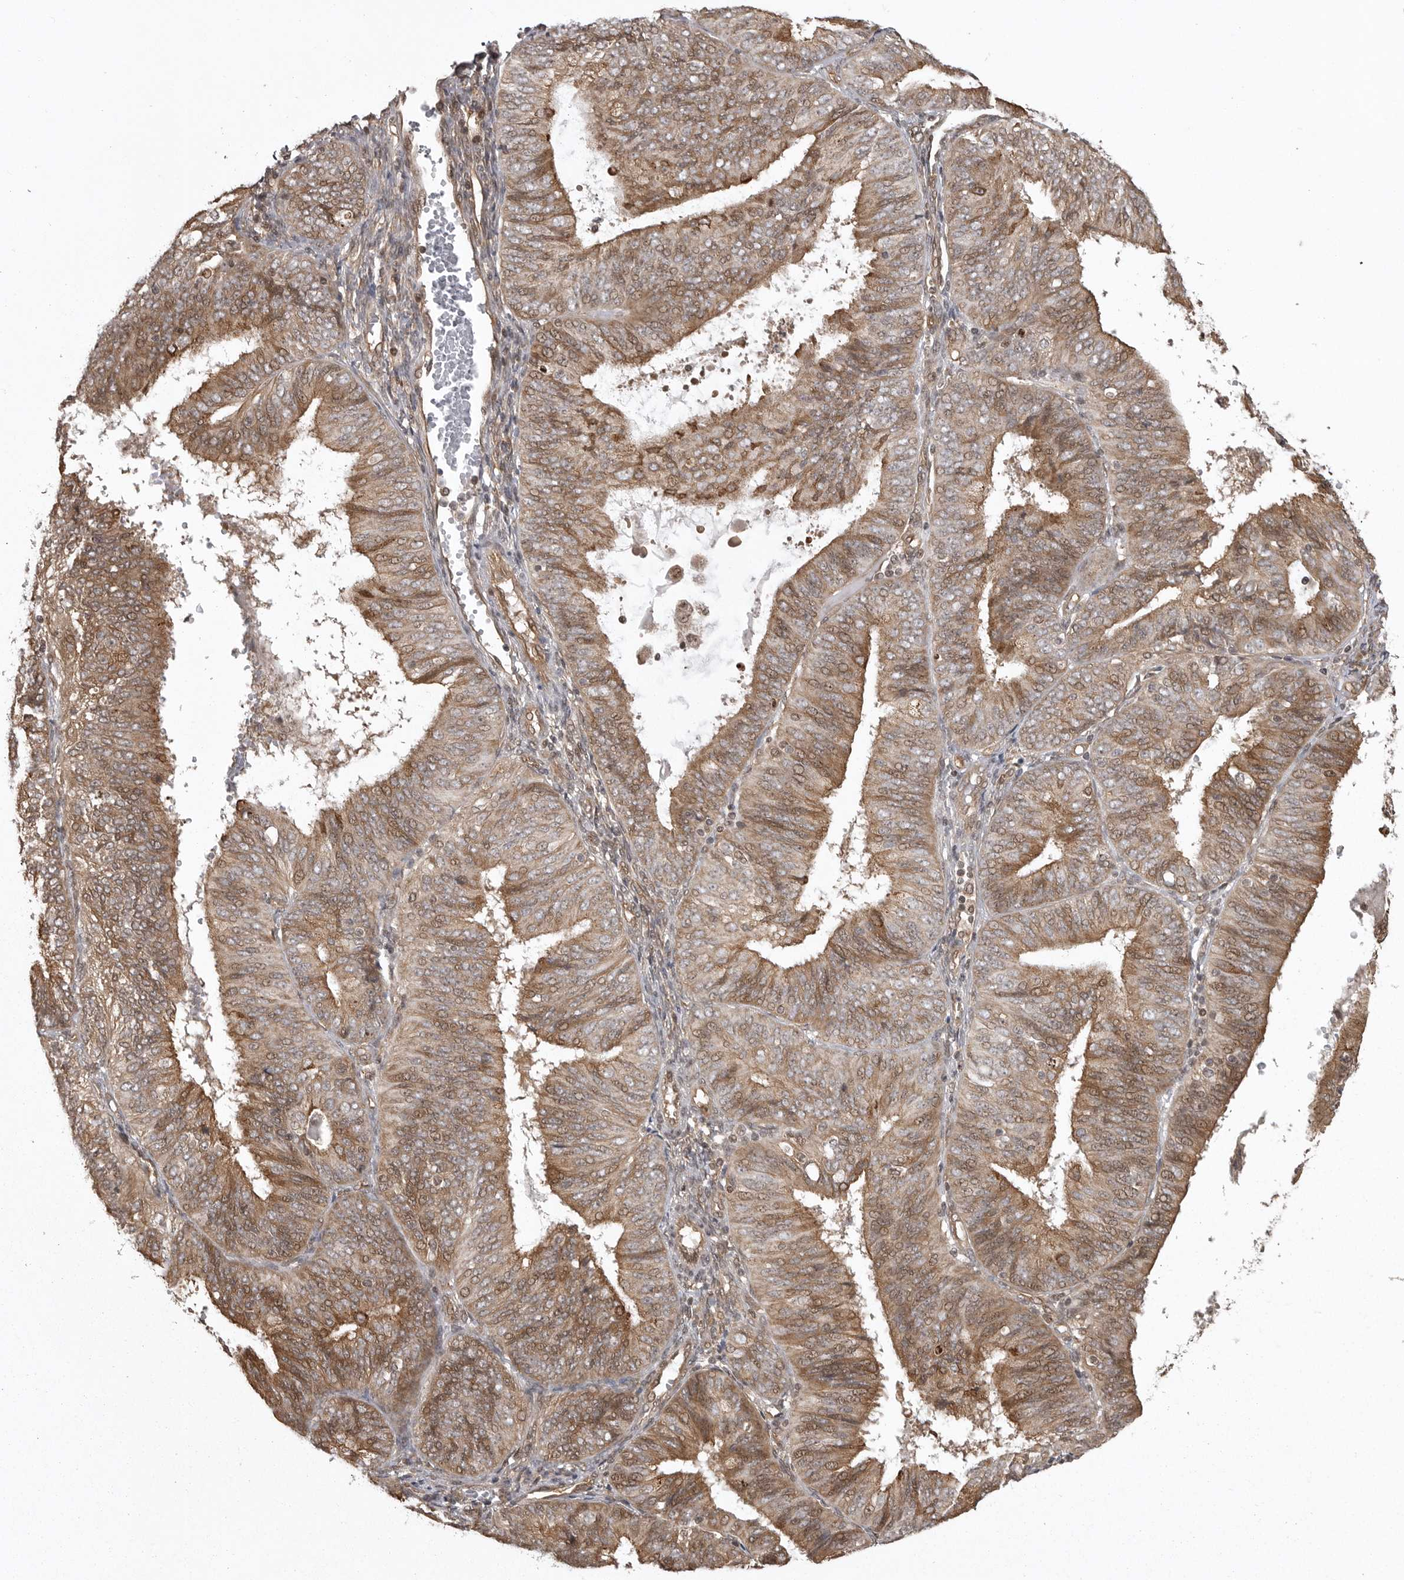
{"staining": {"intensity": "moderate", "quantity": ">75%", "location": "cytoplasmic/membranous"}, "tissue": "endometrial cancer", "cell_type": "Tumor cells", "image_type": "cancer", "snomed": [{"axis": "morphology", "description": "Adenocarcinoma, NOS"}, {"axis": "topography", "description": "Endometrium"}], "caption": "This image reveals endometrial cancer (adenocarcinoma) stained with immunohistochemistry (IHC) to label a protein in brown. The cytoplasmic/membranous of tumor cells show moderate positivity for the protein. Nuclei are counter-stained blue.", "gene": "DNAJC8", "patient": {"sex": "female", "age": 58}}